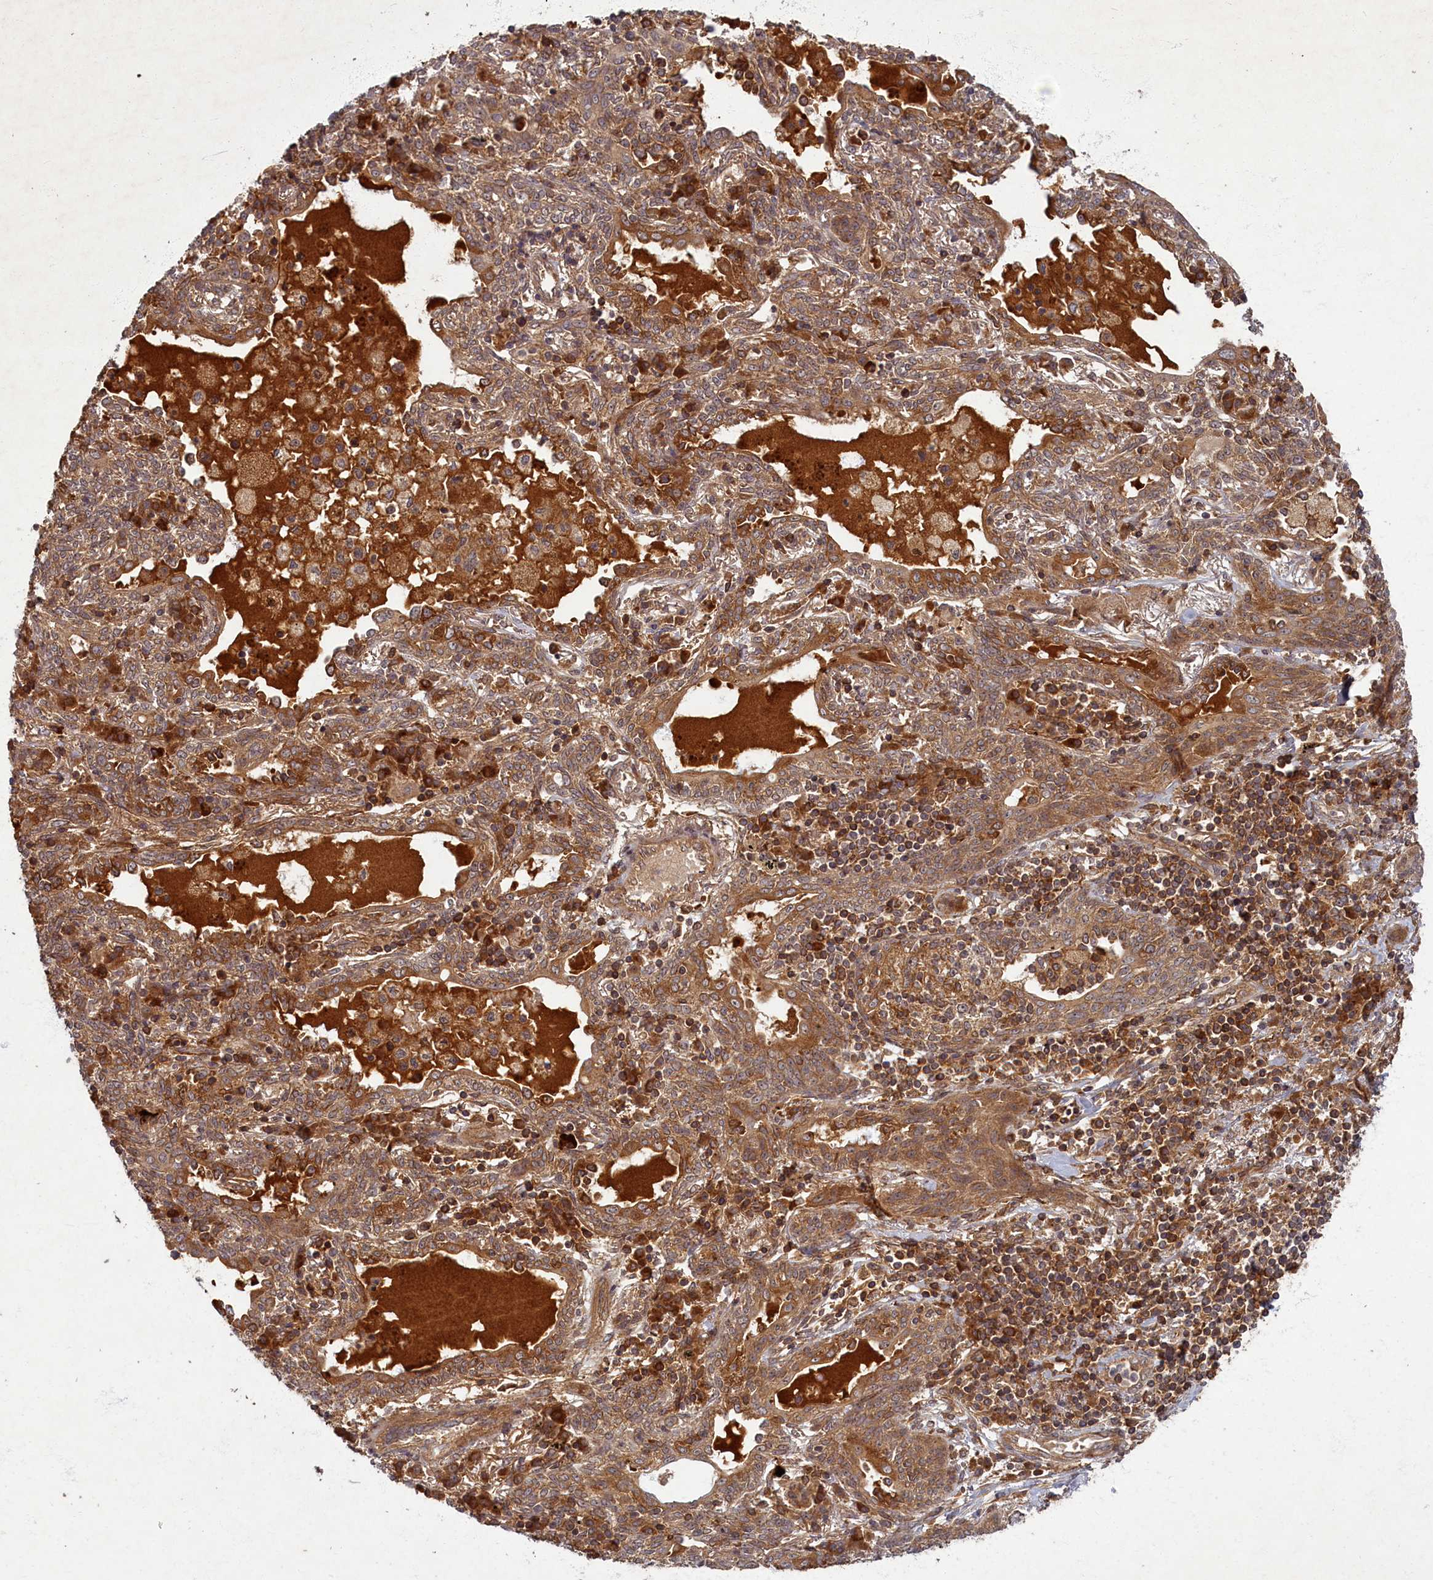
{"staining": {"intensity": "moderate", "quantity": ">75%", "location": "cytoplasmic/membranous"}, "tissue": "lung cancer", "cell_type": "Tumor cells", "image_type": "cancer", "snomed": [{"axis": "morphology", "description": "Squamous cell carcinoma, NOS"}, {"axis": "topography", "description": "Lung"}], "caption": "Protein expression analysis of lung squamous cell carcinoma shows moderate cytoplasmic/membranous expression in about >75% of tumor cells.", "gene": "BICD1", "patient": {"sex": "female", "age": 70}}